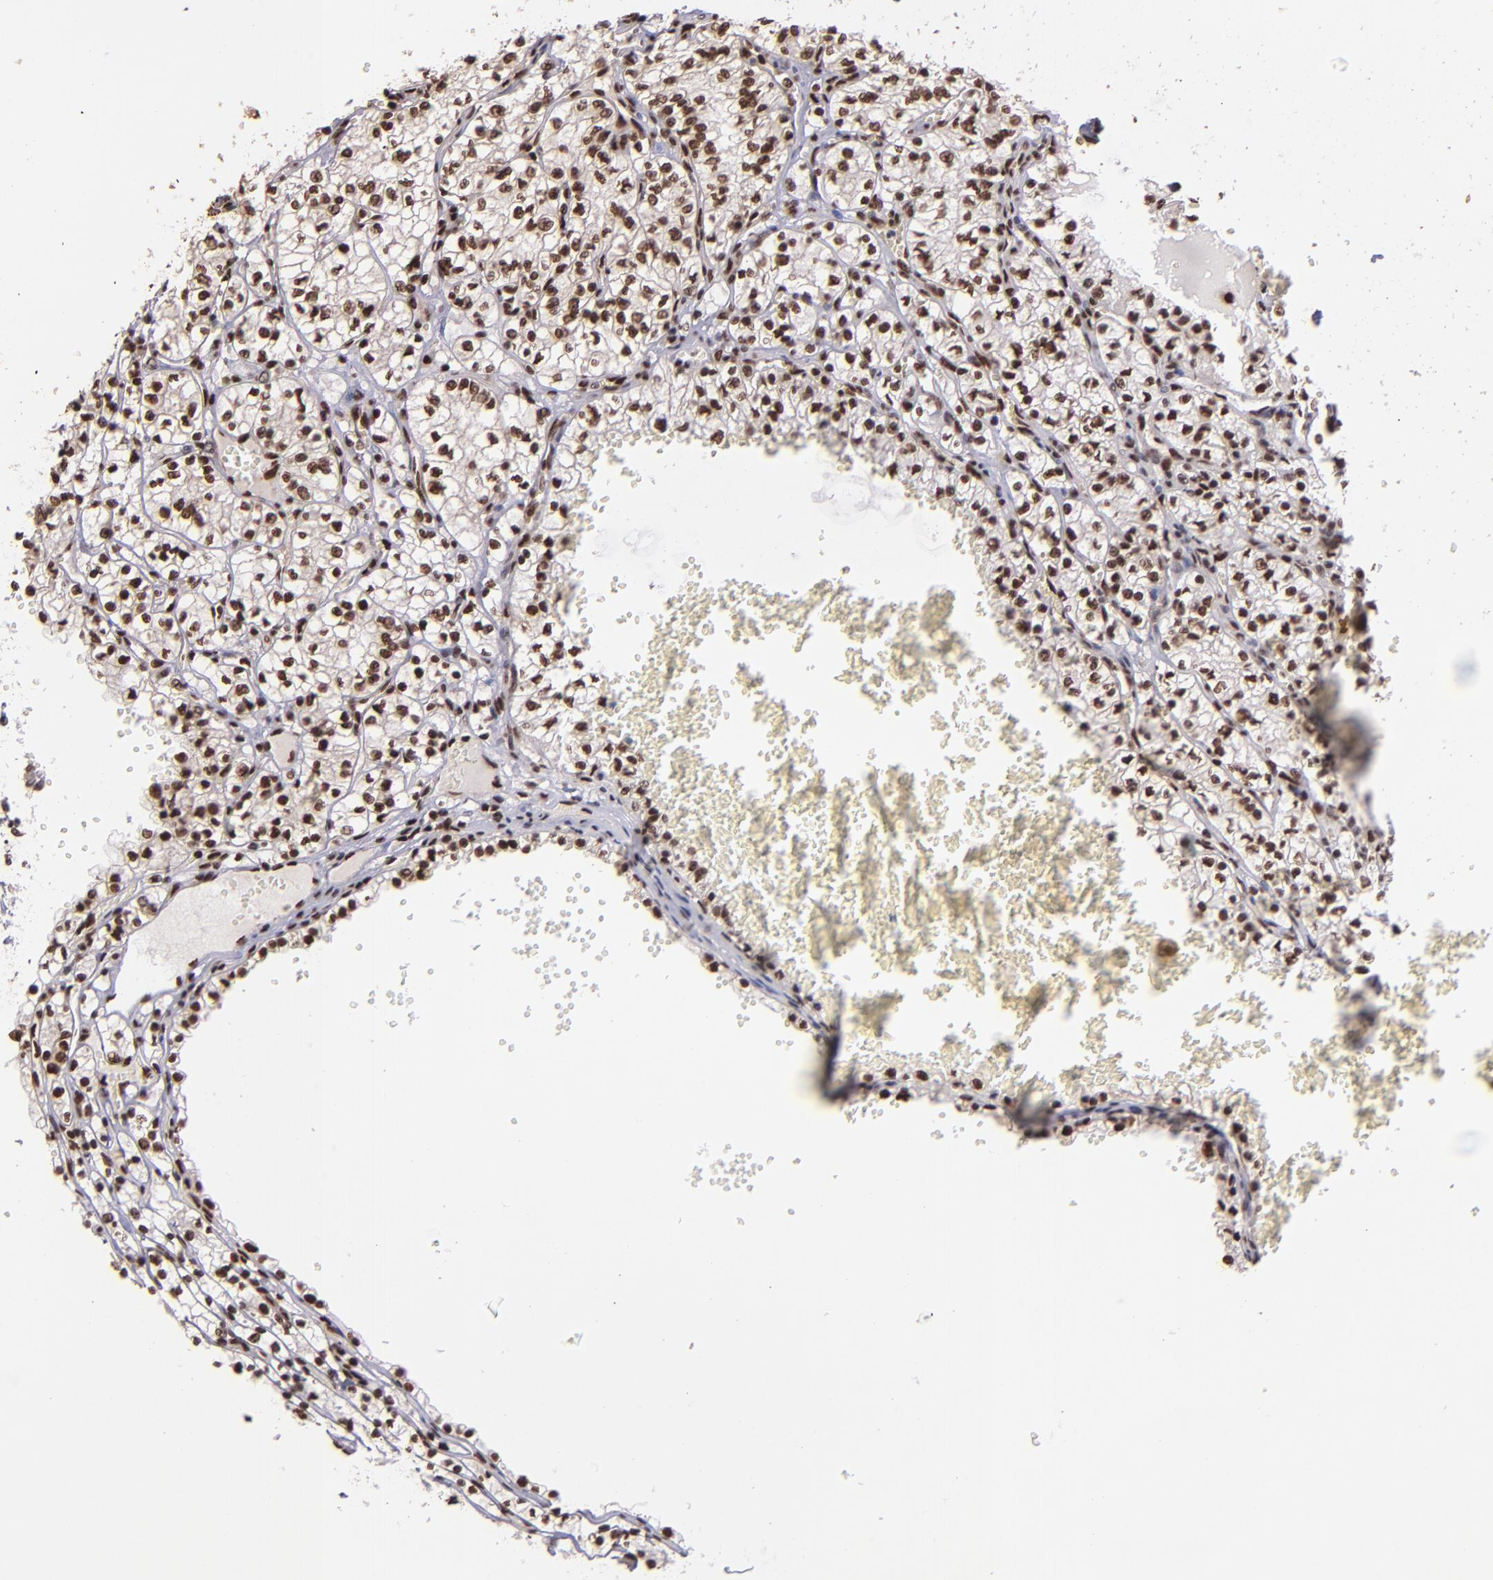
{"staining": {"intensity": "strong", "quantity": ">75%", "location": "nuclear"}, "tissue": "renal cancer", "cell_type": "Tumor cells", "image_type": "cancer", "snomed": [{"axis": "morphology", "description": "Adenocarcinoma, NOS"}, {"axis": "topography", "description": "Kidney"}], "caption": "Renal adenocarcinoma stained with immunohistochemistry shows strong nuclear expression in approximately >75% of tumor cells. The staining was performed using DAB to visualize the protein expression in brown, while the nuclei were stained in blue with hematoxylin (Magnification: 20x).", "gene": "PQBP1", "patient": {"sex": "male", "age": 61}}